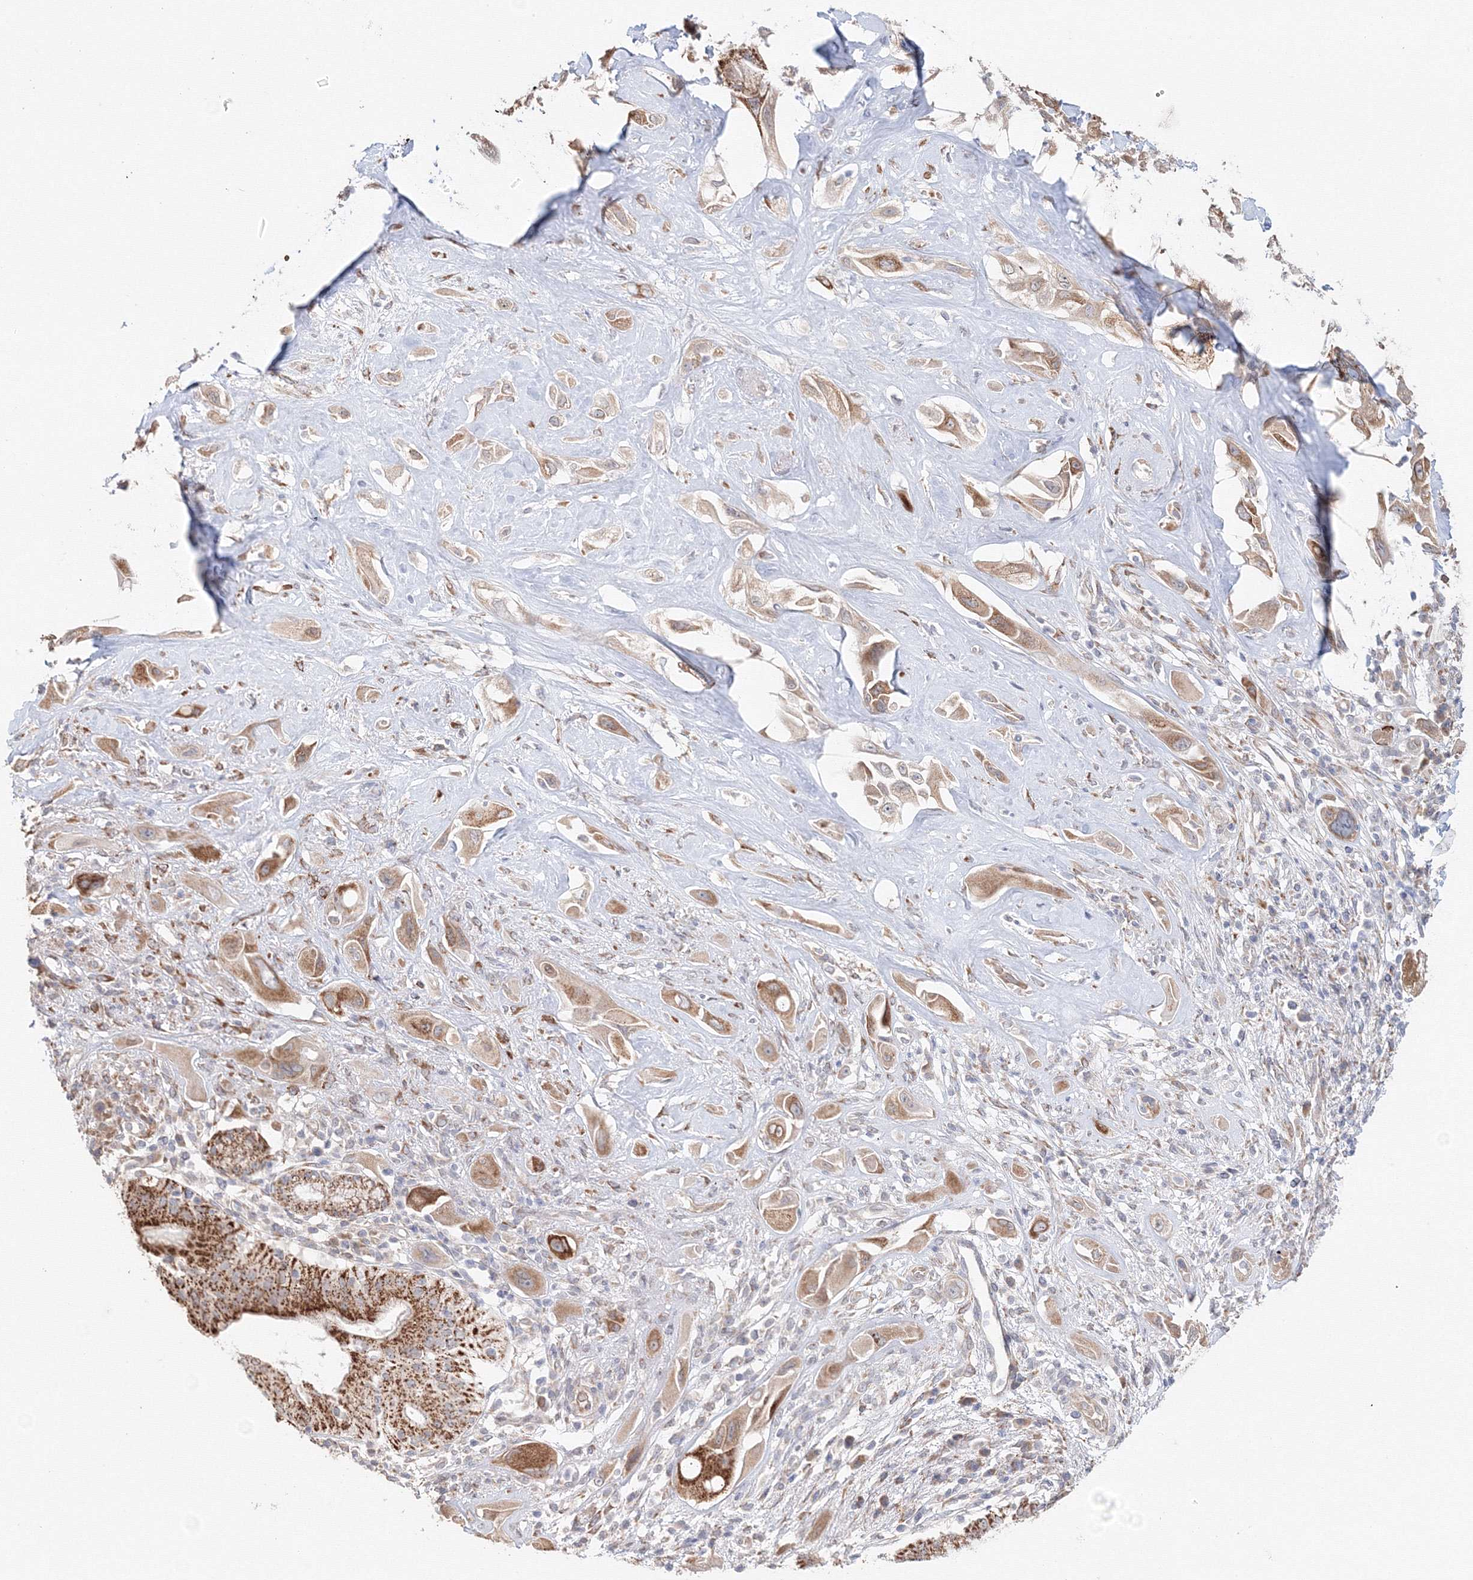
{"staining": {"intensity": "strong", "quantity": ">75%", "location": "cytoplasmic/membranous"}, "tissue": "pancreatic cancer", "cell_type": "Tumor cells", "image_type": "cancer", "snomed": [{"axis": "morphology", "description": "Adenocarcinoma, NOS"}, {"axis": "topography", "description": "Pancreas"}], "caption": "High-magnification brightfield microscopy of pancreatic adenocarcinoma stained with DAB (3,3'-diaminobenzidine) (brown) and counterstained with hematoxylin (blue). tumor cells exhibit strong cytoplasmic/membranous positivity is identified in about>75% of cells.", "gene": "DHRS12", "patient": {"sex": "male", "age": 68}}